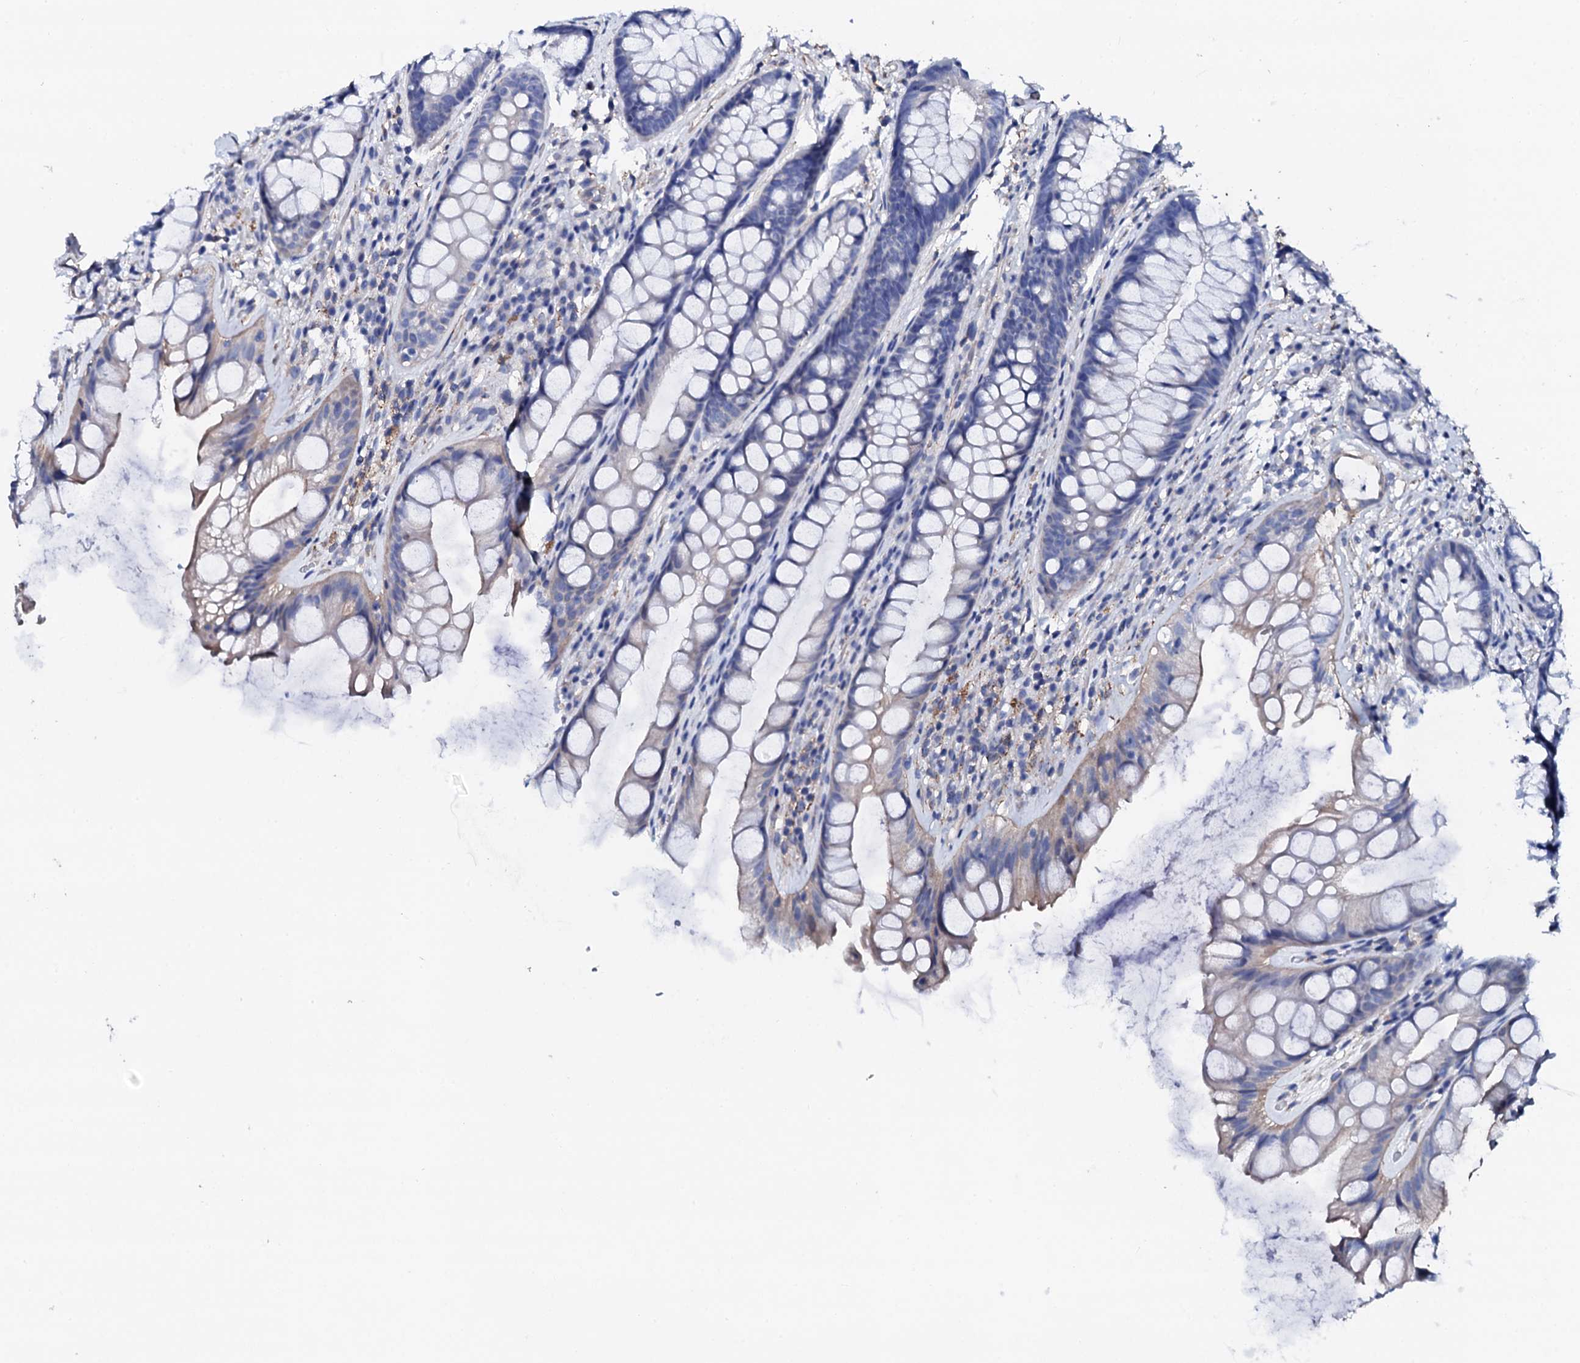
{"staining": {"intensity": "negative", "quantity": "none", "location": "none"}, "tissue": "rectum", "cell_type": "Glandular cells", "image_type": "normal", "snomed": [{"axis": "morphology", "description": "Normal tissue, NOS"}, {"axis": "topography", "description": "Rectum"}], "caption": "This photomicrograph is of unremarkable rectum stained with immunohistochemistry (IHC) to label a protein in brown with the nuclei are counter-stained blue. There is no positivity in glandular cells. (Stains: DAB (3,3'-diaminobenzidine) immunohistochemistry (IHC) with hematoxylin counter stain, Microscopy: brightfield microscopy at high magnification).", "gene": "KLHL32", "patient": {"sex": "male", "age": 74}}